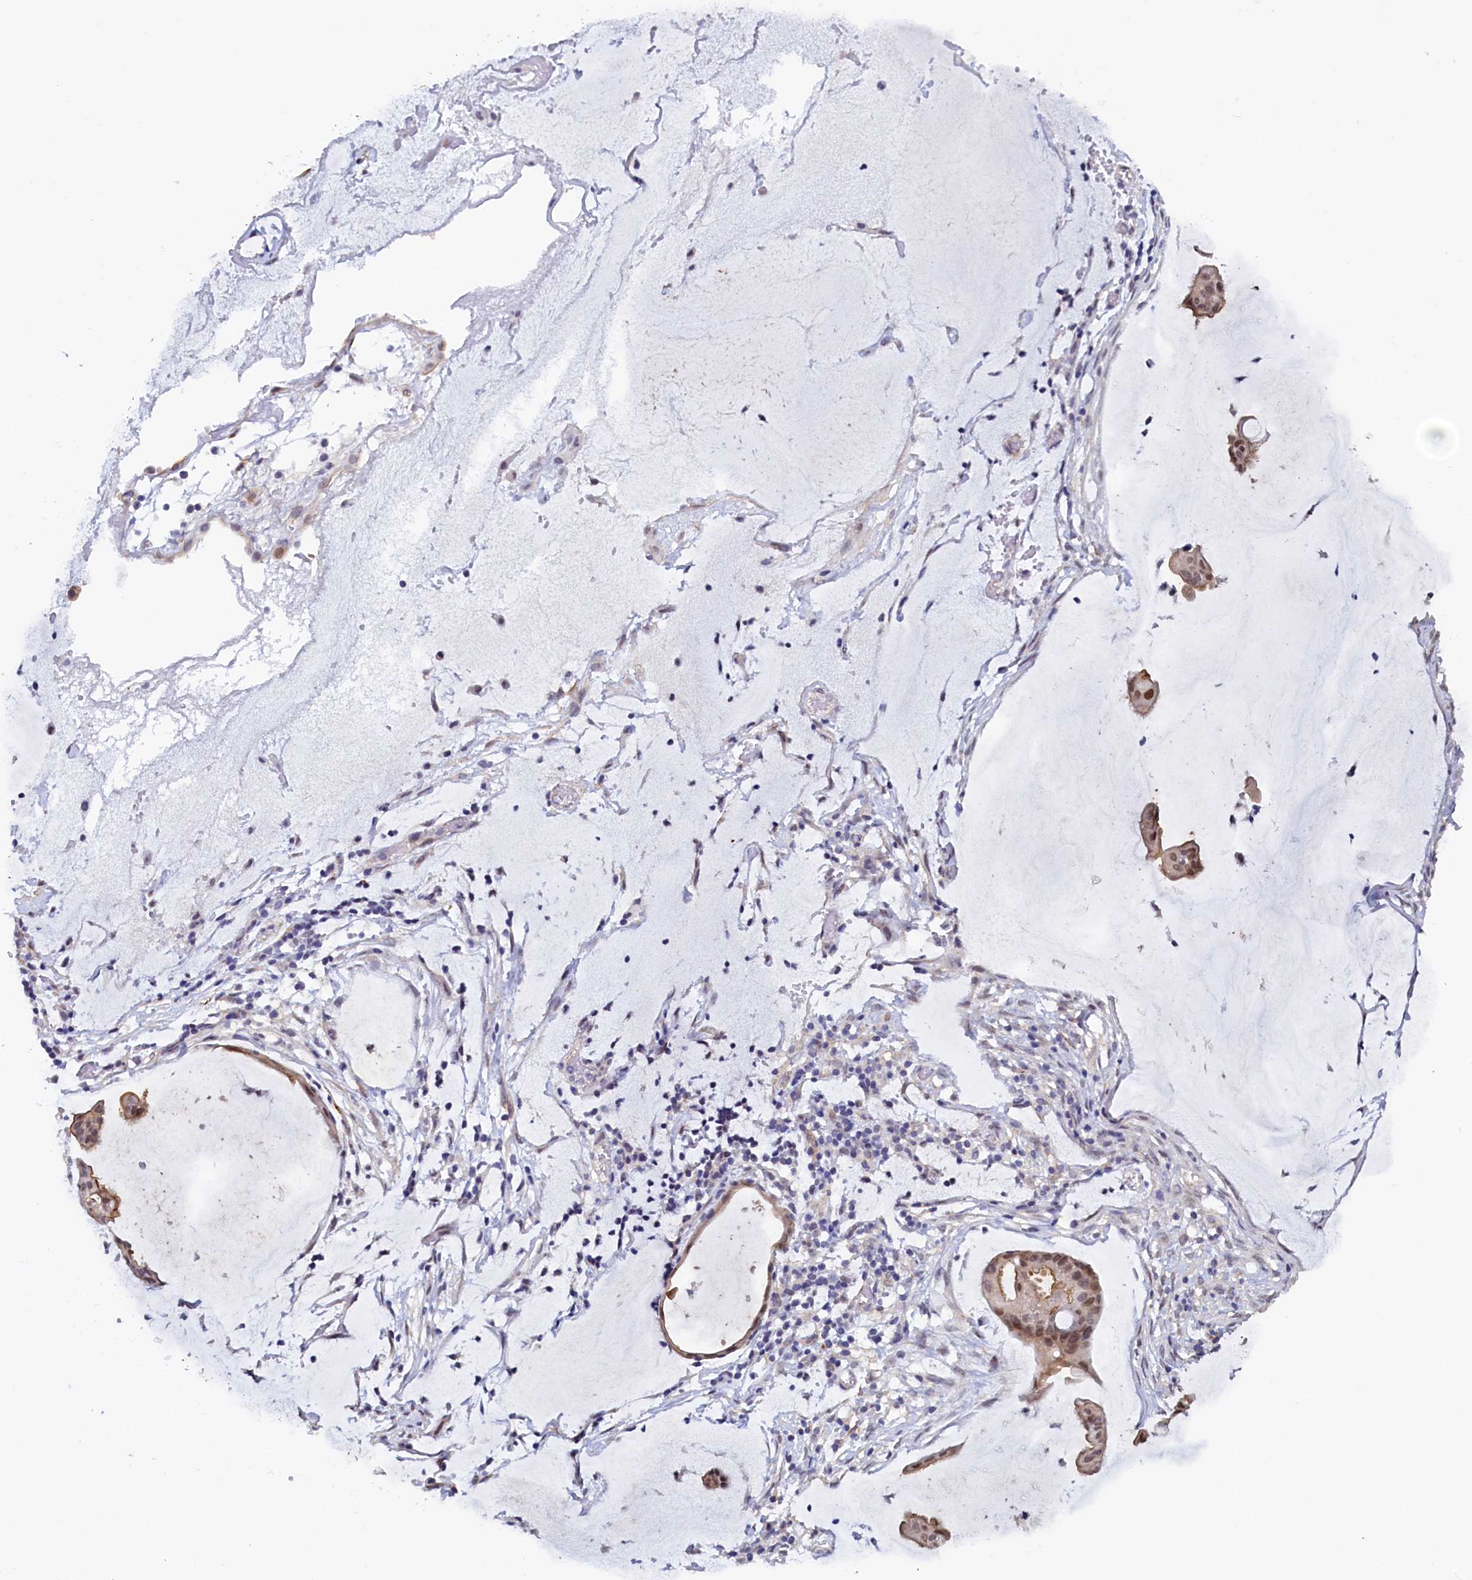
{"staining": {"intensity": "moderate", "quantity": "25%-75%", "location": "nuclear"}, "tissue": "ovarian cancer", "cell_type": "Tumor cells", "image_type": "cancer", "snomed": [{"axis": "morphology", "description": "Cystadenocarcinoma, mucinous, NOS"}, {"axis": "topography", "description": "Ovary"}], "caption": "This histopathology image exhibits IHC staining of ovarian cancer (mucinous cystadenocarcinoma), with medium moderate nuclear positivity in about 25%-75% of tumor cells.", "gene": "PACSIN3", "patient": {"sex": "female", "age": 73}}